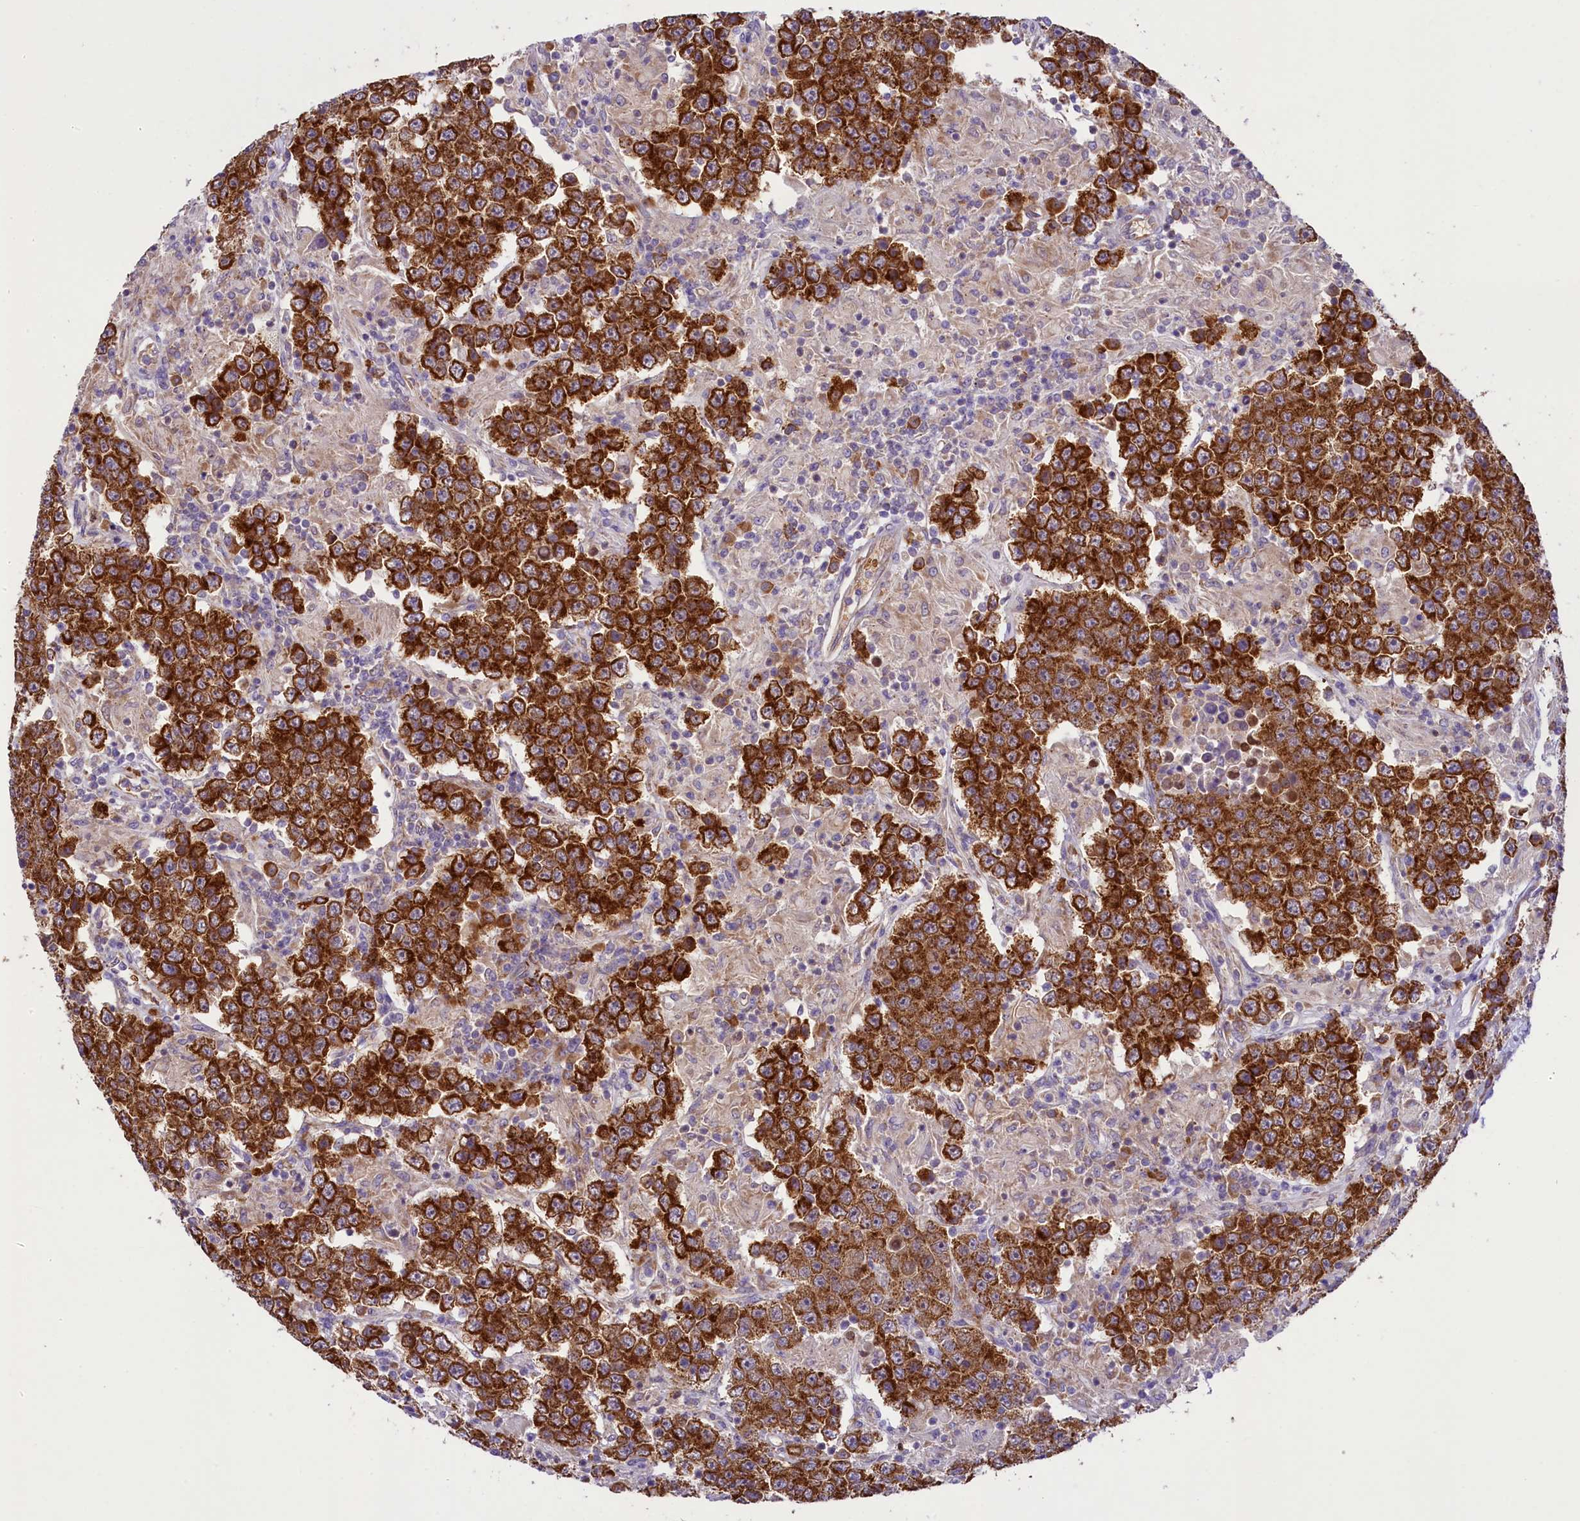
{"staining": {"intensity": "strong", "quantity": ">75%", "location": "cytoplasmic/membranous"}, "tissue": "testis cancer", "cell_type": "Tumor cells", "image_type": "cancer", "snomed": [{"axis": "morphology", "description": "Normal tissue, NOS"}, {"axis": "morphology", "description": "Urothelial carcinoma, High grade"}, {"axis": "morphology", "description": "Seminoma, NOS"}, {"axis": "morphology", "description": "Carcinoma, Embryonal, NOS"}, {"axis": "topography", "description": "Urinary bladder"}, {"axis": "topography", "description": "Testis"}], "caption": "A high amount of strong cytoplasmic/membranous positivity is identified in approximately >75% of tumor cells in testis seminoma tissue.", "gene": "LARP4", "patient": {"sex": "male", "age": 41}}